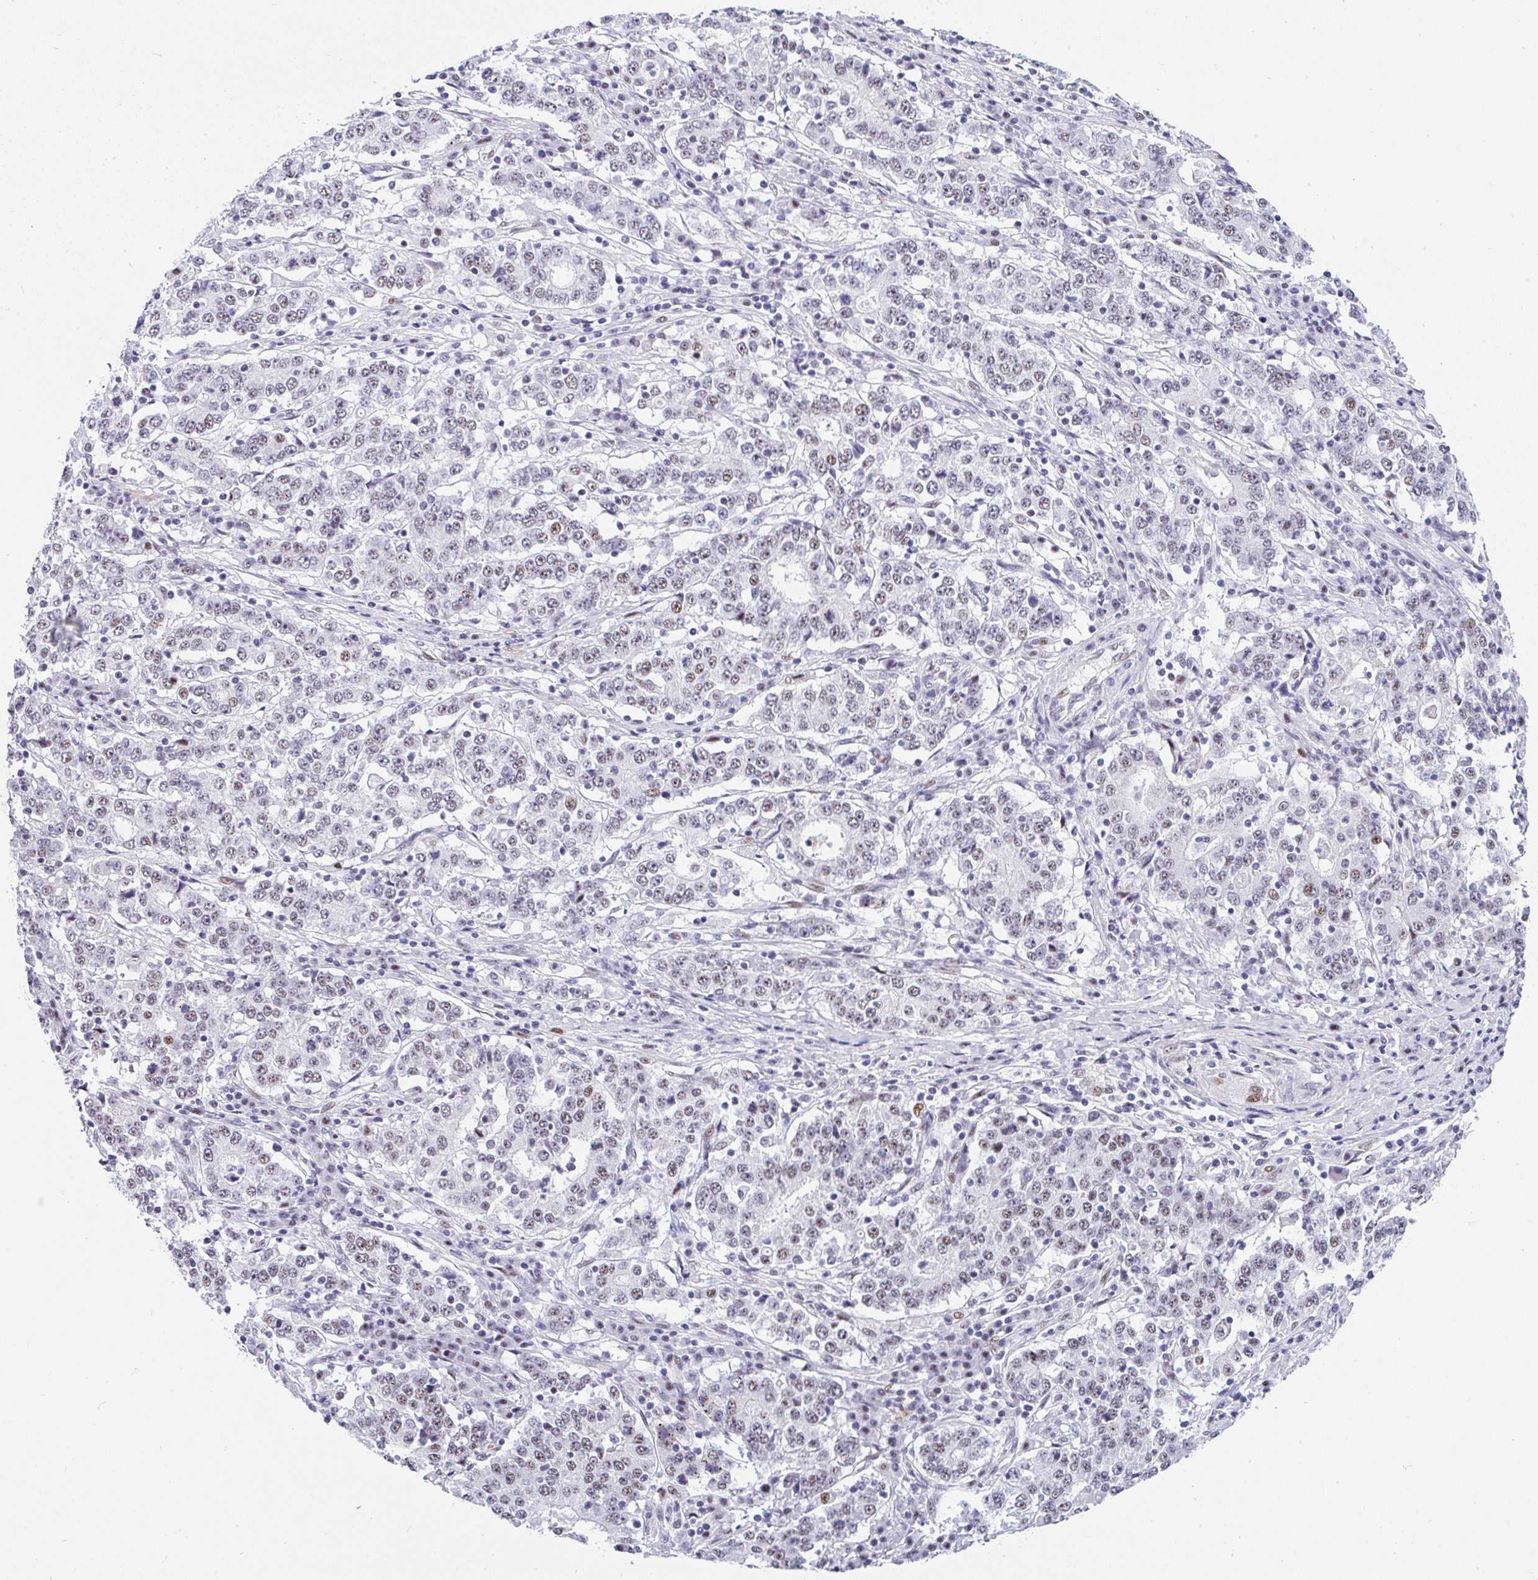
{"staining": {"intensity": "moderate", "quantity": "25%-75%", "location": "nuclear"}, "tissue": "stomach cancer", "cell_type": "Tumor cells", "image_type": "cancer", "snomed": [{"axis": "morphology", "description": "Adenocarcinoma, NOS"}, {"axis": "topography", "description": "Stomach"}], "caption": "This micrograph shows stomach cancer (adenocarcinoma) stained with immunohistochemistry (IHC) to label a protein in brown. The nuclear of tumor cells show moderate positivity for the protein. Nuclei are counter-stained blue.", "gene": "NR1D2", "patient": {"sex": "male", "age": 59}}